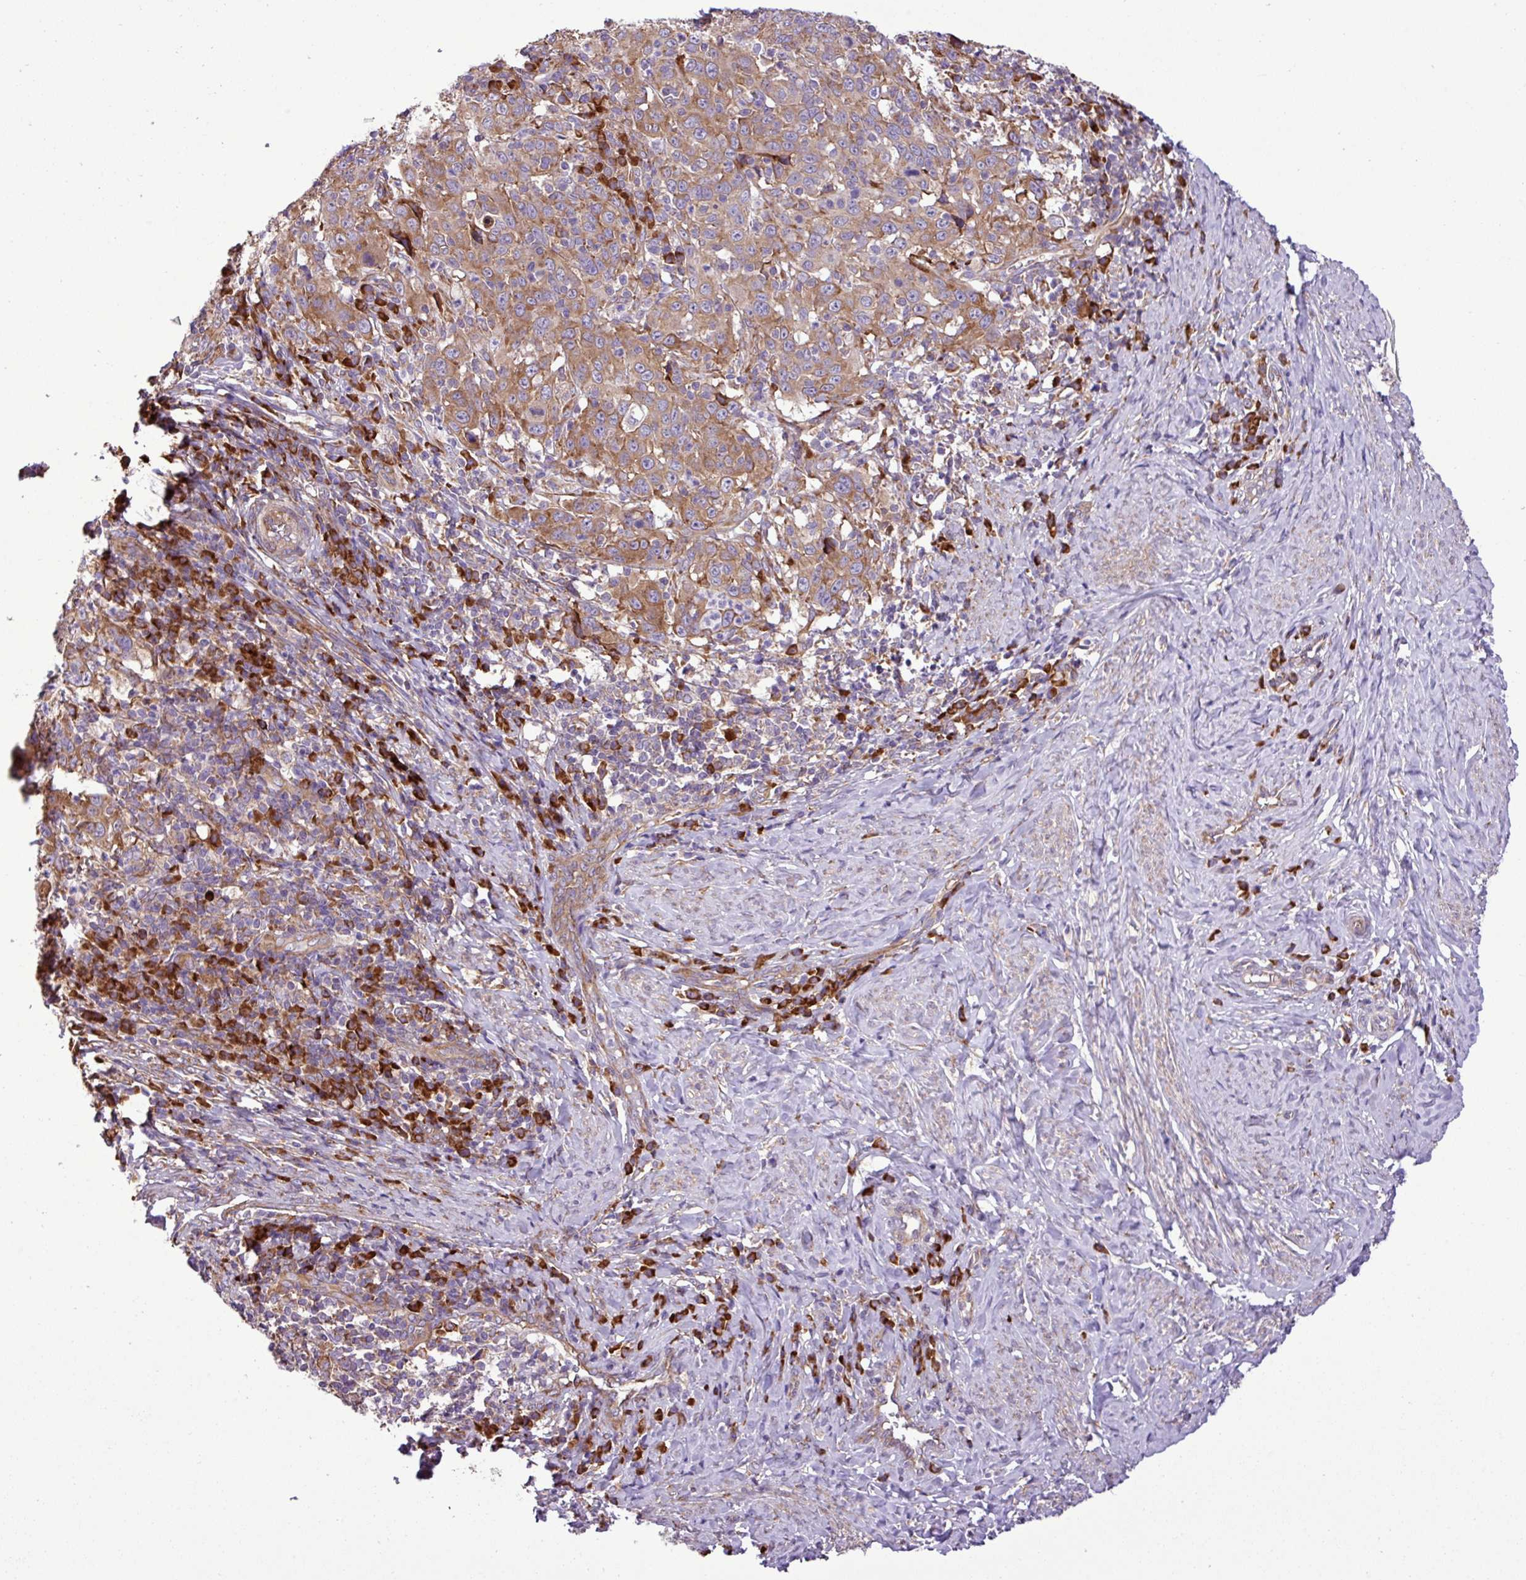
{"staining": {"intensity": "moderate", "quantity": ">75%", "location": "cytoplasmic/membranous"}, "tissue": "cervical cancer", "cell_type": "Tumor cells", "image_type": "cancer", "snomed": [{"axis": "morphology", "description": "Squamous cell carcinoma, NOS"}, {"axis": "topography", "description": "Cervix"}], "caption": "IHC image of neoplastic tissue: human cervical squamous cell carcinoma stained using immunohistochemistry exhibits medium levels of moderate protein expression localized specifically in the cytoplasmic/membranous of tumor cells, appearing as a cytoplasmic/membranous brown color.", "gene": "RPL13", "patient": {"sex": "female", "age": 46}}